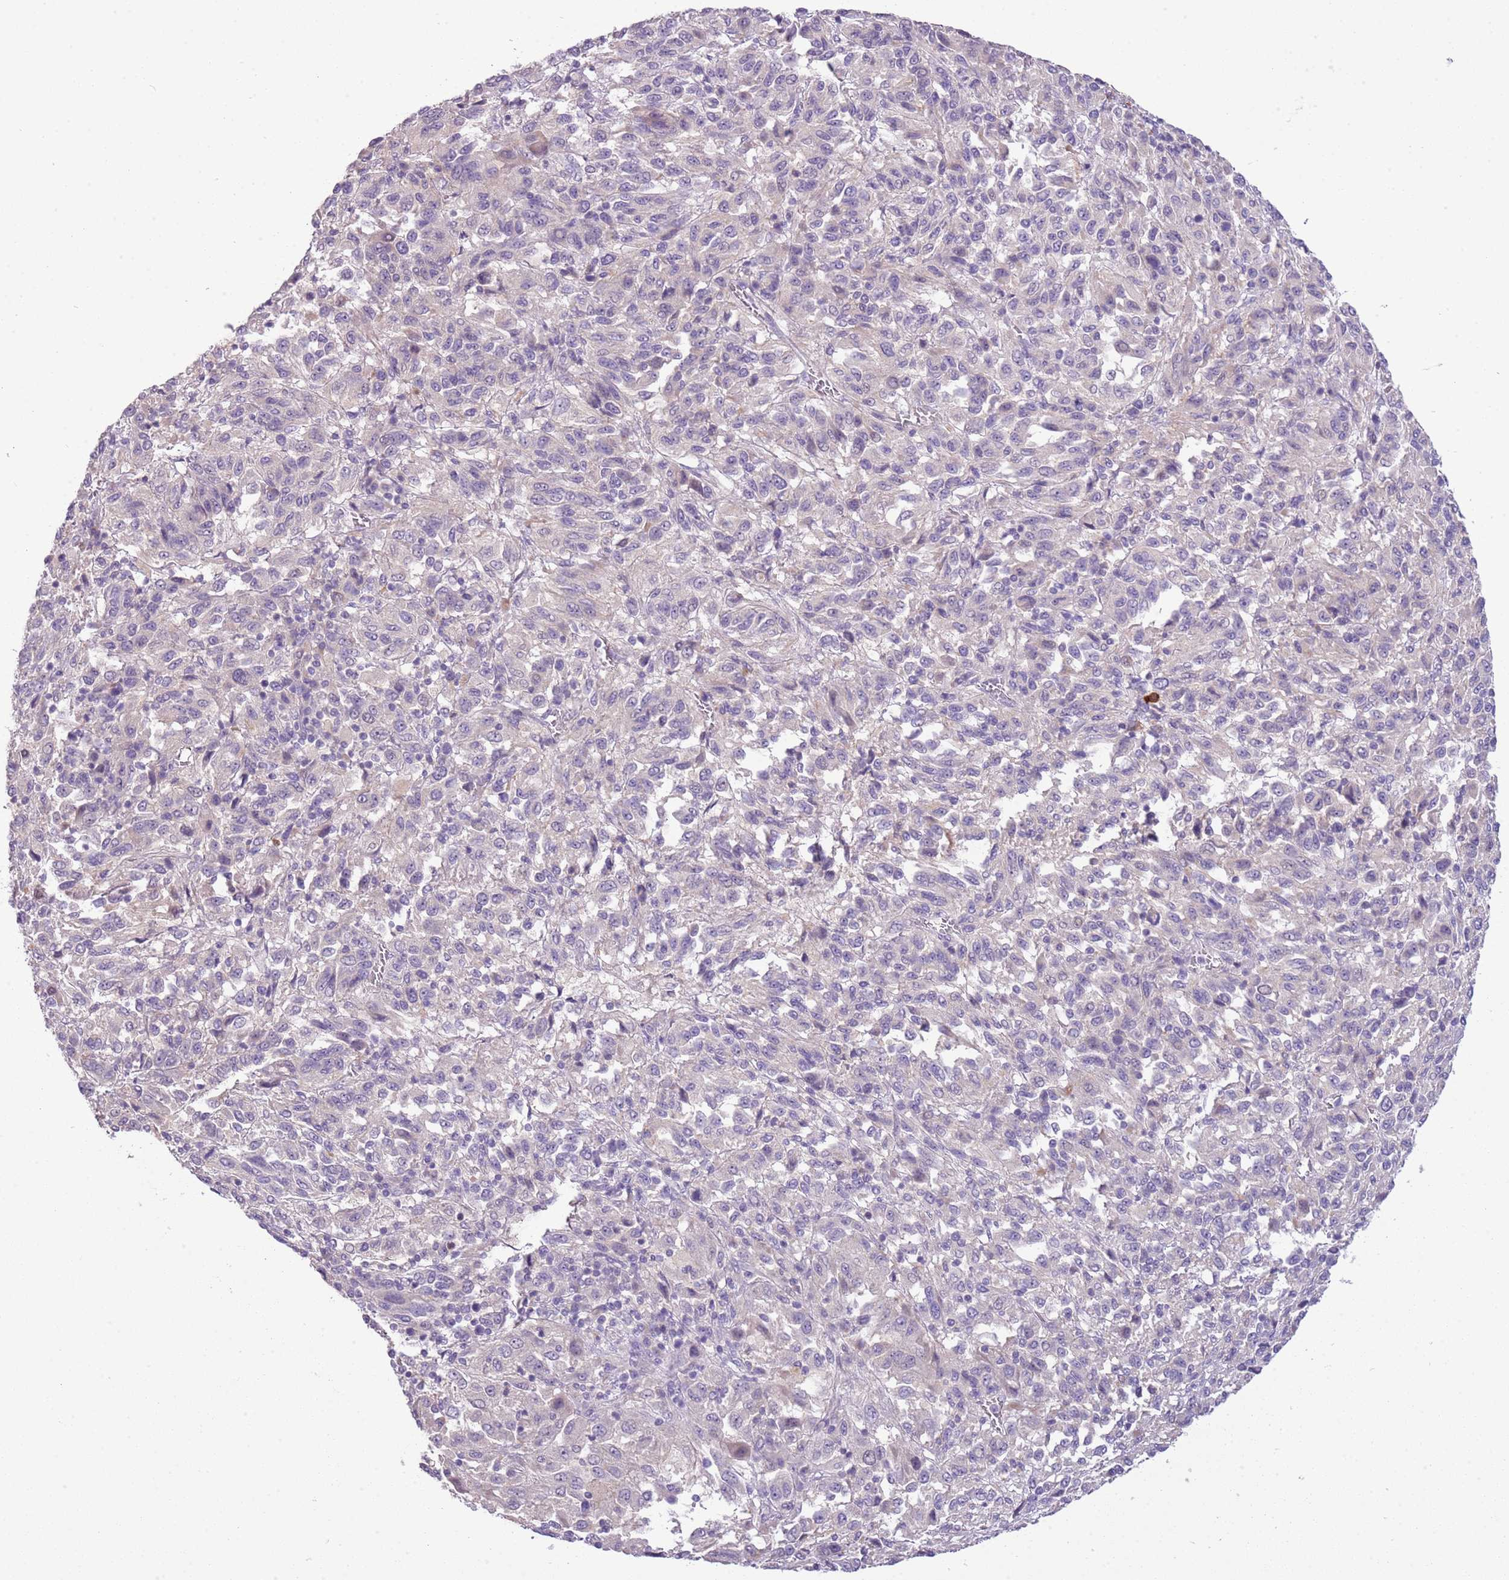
{"staining": {"intensity": "negative", "quantity": "none", "location": "none"}, "tissue": "melanoma", "cell_type": "Tumor cells", "image_type": "cancer", "snomed": [{"axis": "morphology", "description": "Malignant melanoma, Metastatic site"}, {"axis": "topography", "description": "Lung"}], "caption": "Protein analysis of malignant melanoma (metastatic site) shows no significant positivity in tumor cells.", "gene": "SCAMP5", "patient": {"sex": "male", "age": 64}}